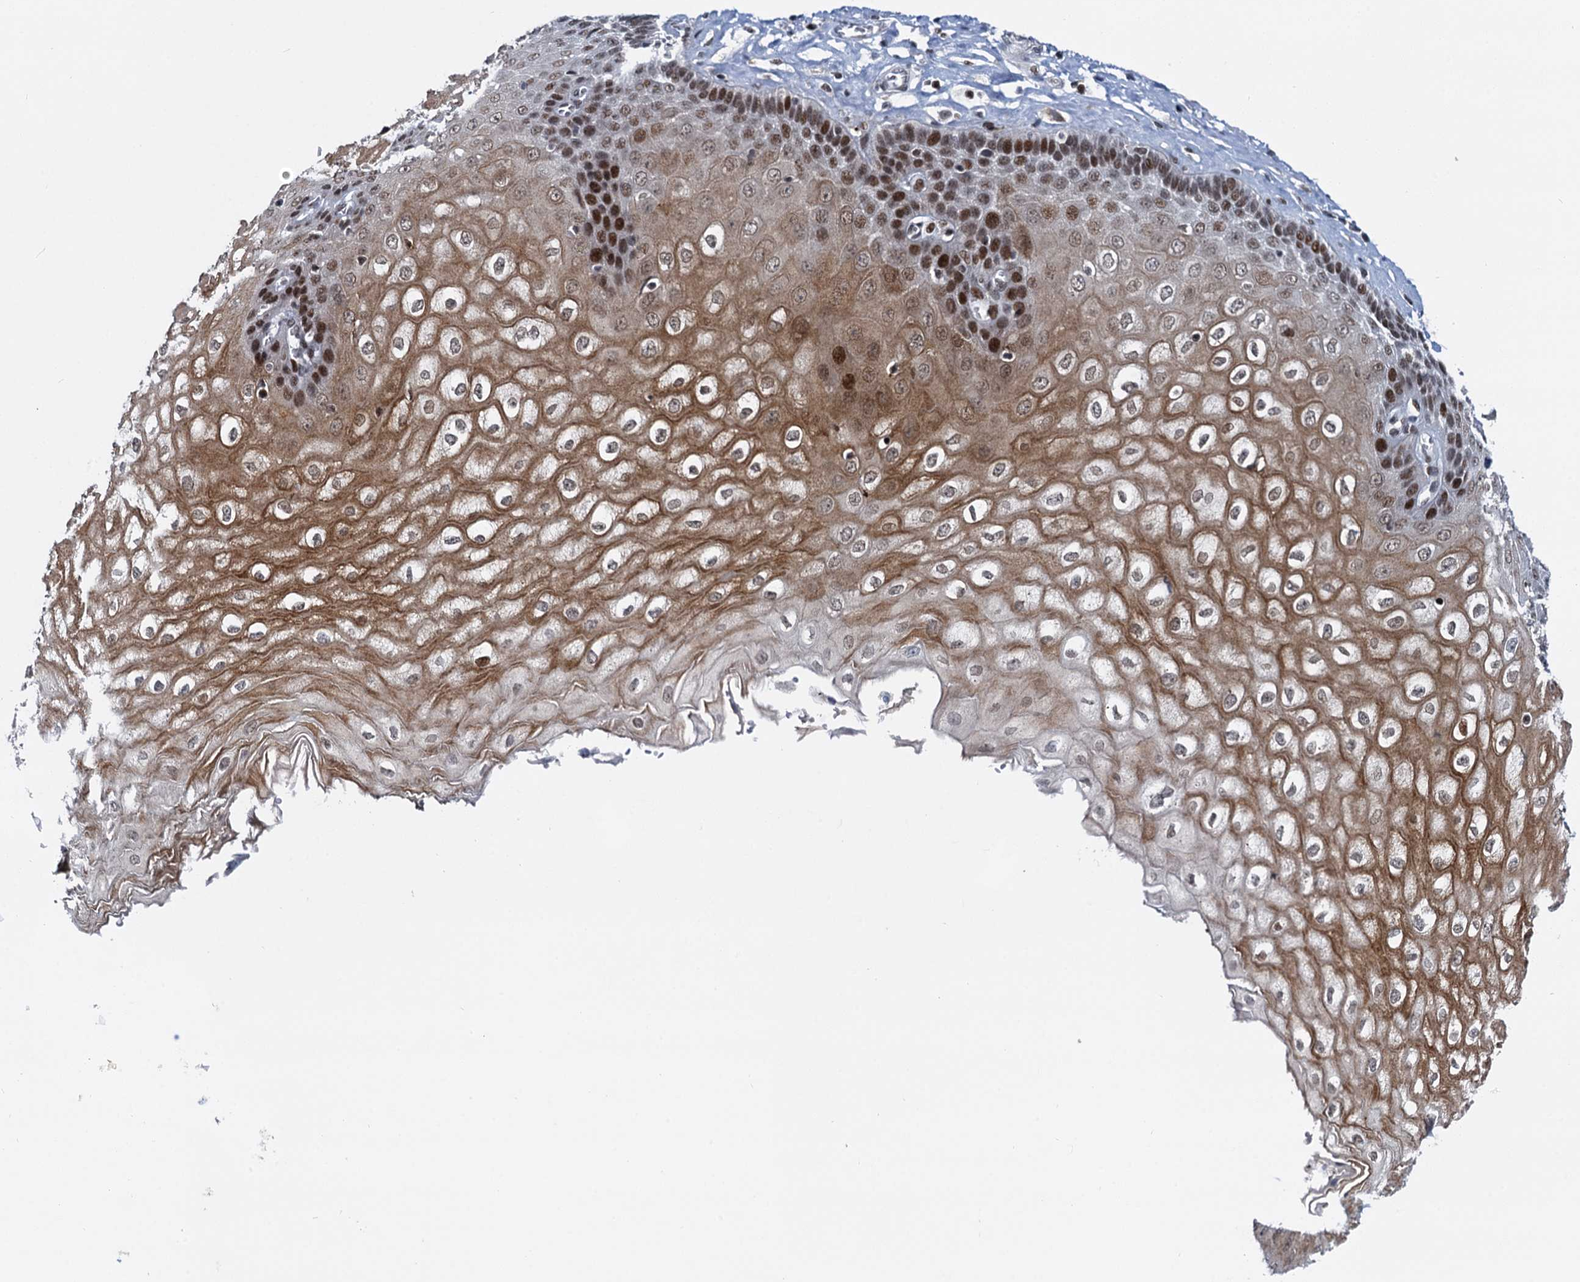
{"staining": {"intensity": "moderate", "quantity": ">75%", "location": "cytoplasmic/membranous,nuclear"}, "tissue": "esophagus", "cell_type": "Squamous epithelial cells", "image_type": "normal", "snomed": [{"axis": "morphology", "description": "Normal tissue, NOS"}, {"axis": "topography", "description": "Esophagus"}], "caption": "Immunohistochemistry (IHC) of benign human esophagus displays medium levels of moderate cytoplasmic/membranous,nuclear positivity in approximately >75% of squamous epithelial cells. (DAB IHC with brightfield microscopy, high magnification).", "gene": "RUFY2", "patient": {"sex": "male", "age": 60}}